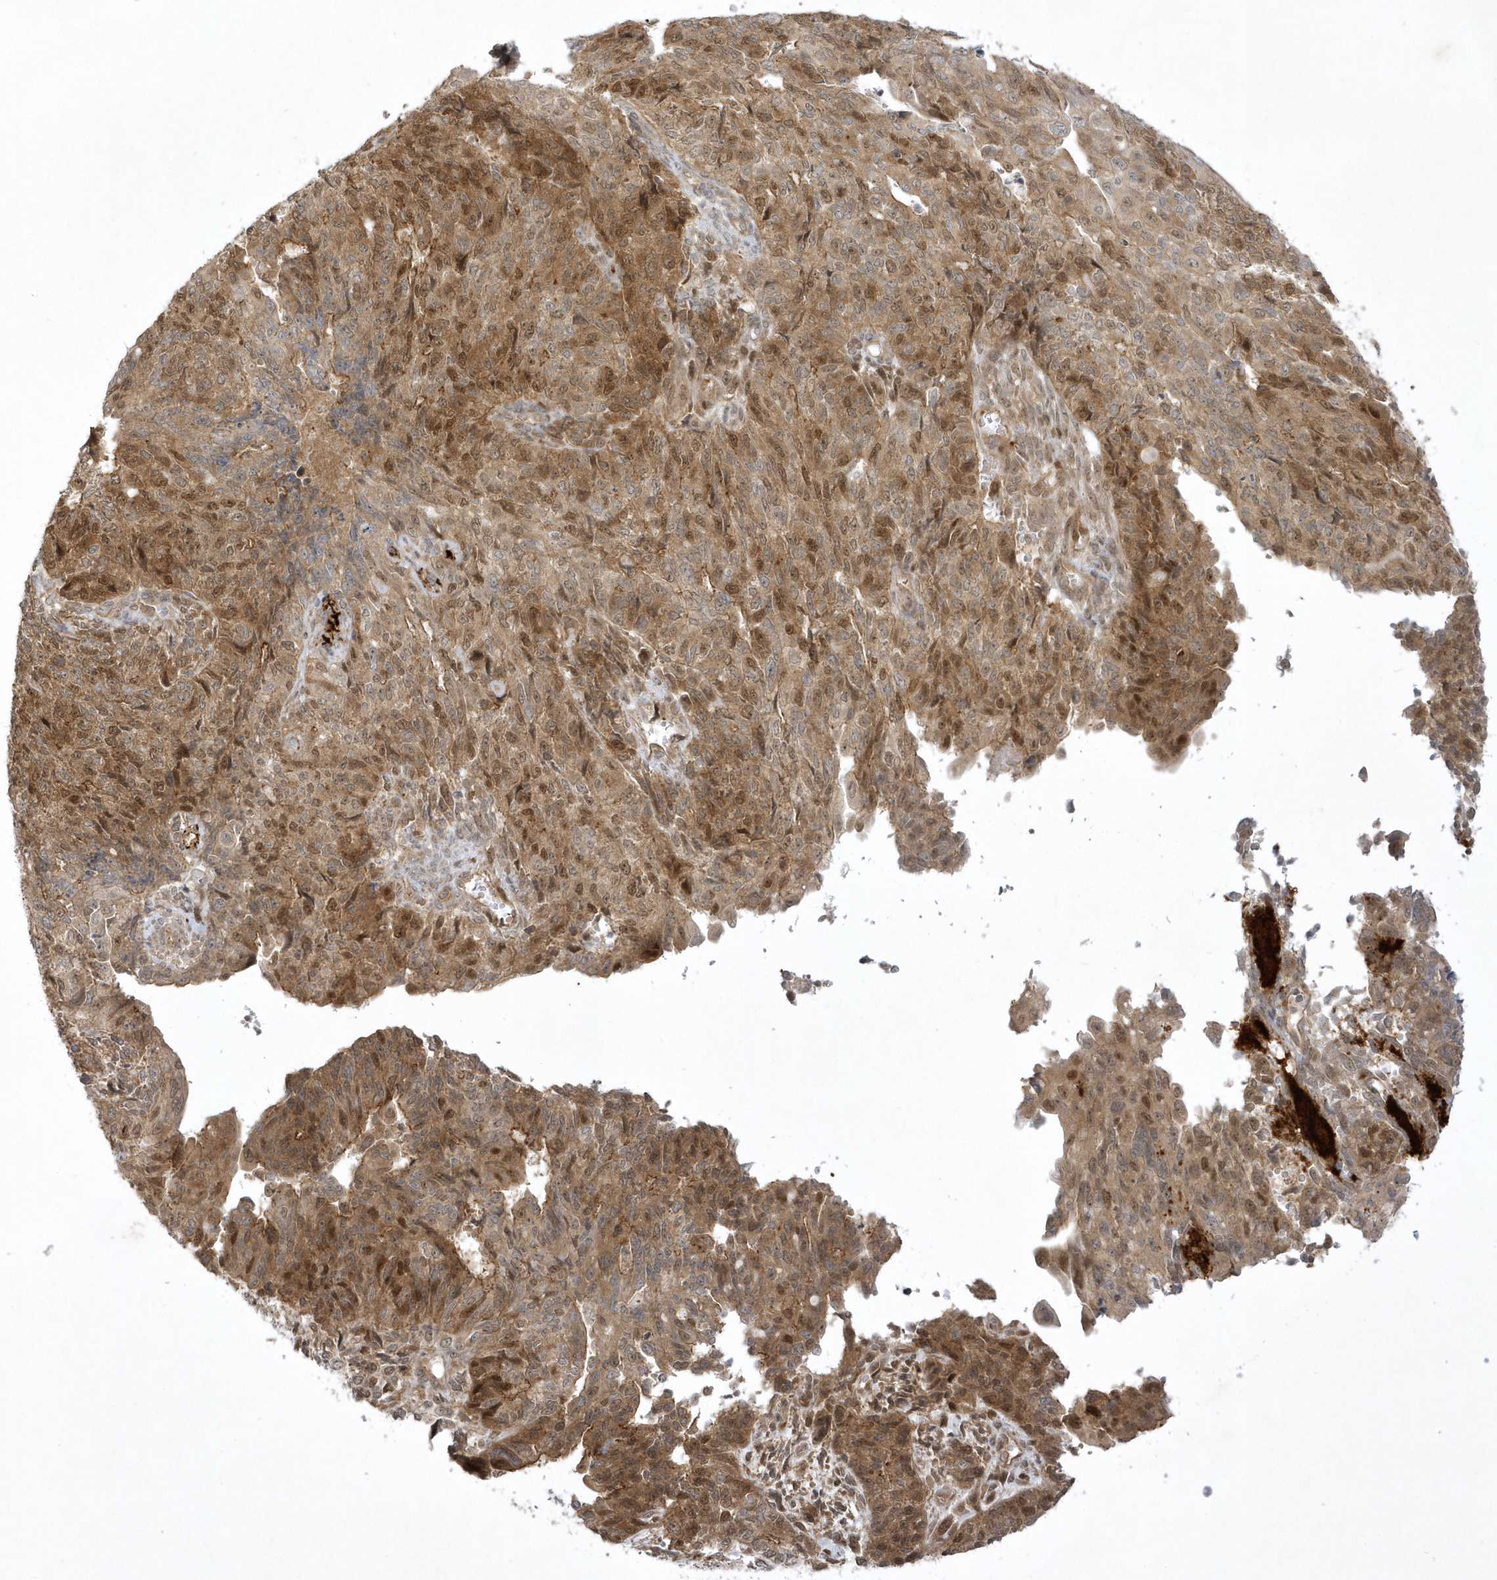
{"staining": {"intensity": "moderate", "quantity": ">75%", "location": "cytoplasmic/membranous,nuclear"}, "tissue": "endometrial cancer", "cell_type": "Tumor cells", "image_type": "cancer", "snomed": [{"axis": "morphology", "description": "Adenocarcinoma, NOS"}, {"axis": "topography", "description": "Endometrium"}], "caption": "The histopathology image exhibits staining of endometrial cancer, revealing moderate cytoplasmic/membranous and nuclear protein positivity (brown color) within tumor cells.", "gene": "NAF1", "patient": {"sex": "female", "age": 32}}